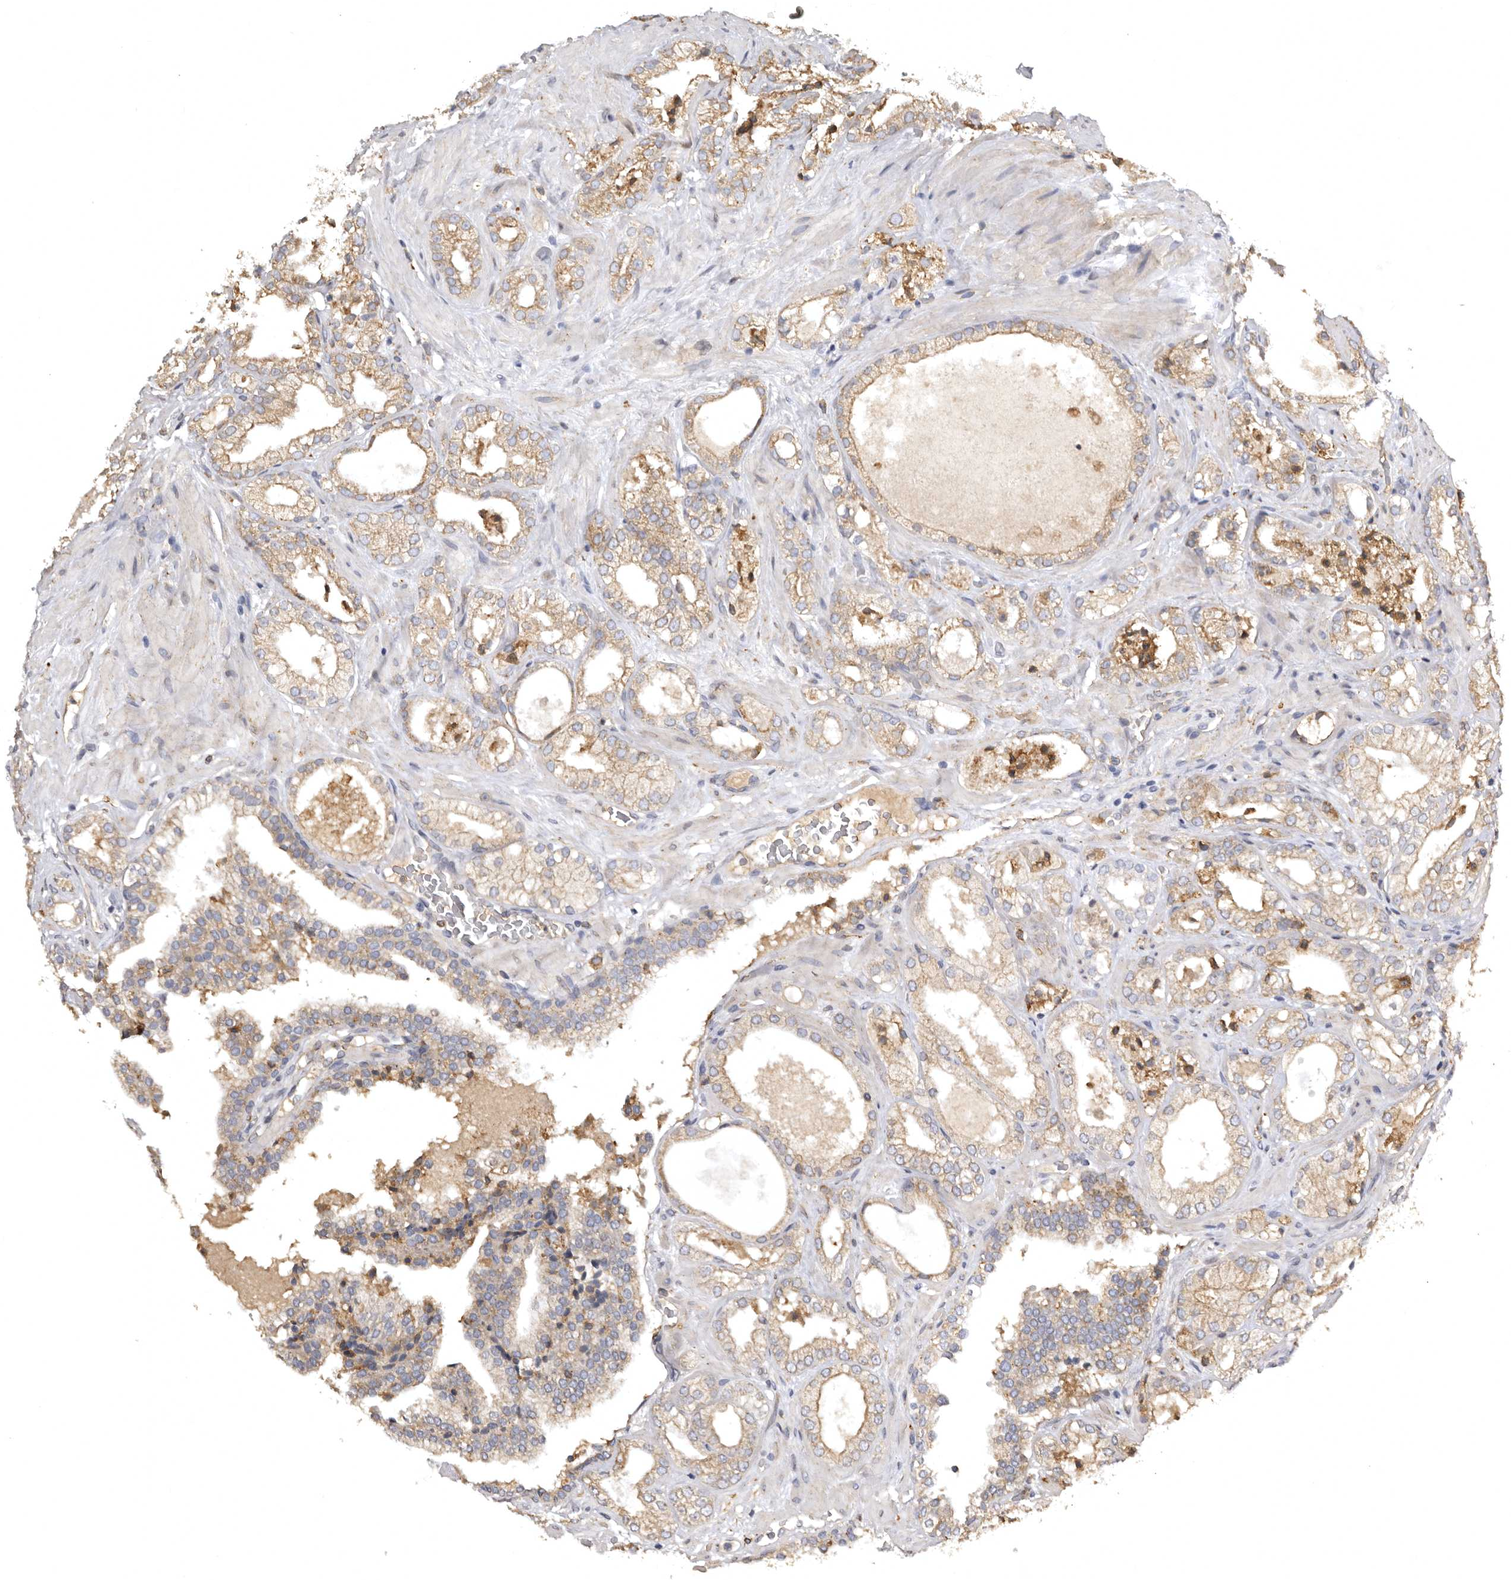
{"staining": {"intensity": "weak", "quantity": ">75%", "location": "cytoplasmic/membranous"}, "tissue": "prostate cancer", "cell_type": "Tumor cells", "image_type": "cancer", "snomed": [{"axis": "morphology", "description": "Adenocarcinoma, High grade"}, {"axis": "topography", "description": "Prostate"}], "caption": "Tumor cells reveal low levels of weak cytoplasmic/membranous positivity in approximately >75% of cells in prostate cancer.", "gene": "INKA2", "patient": {"sex": "male", "age": 58}}